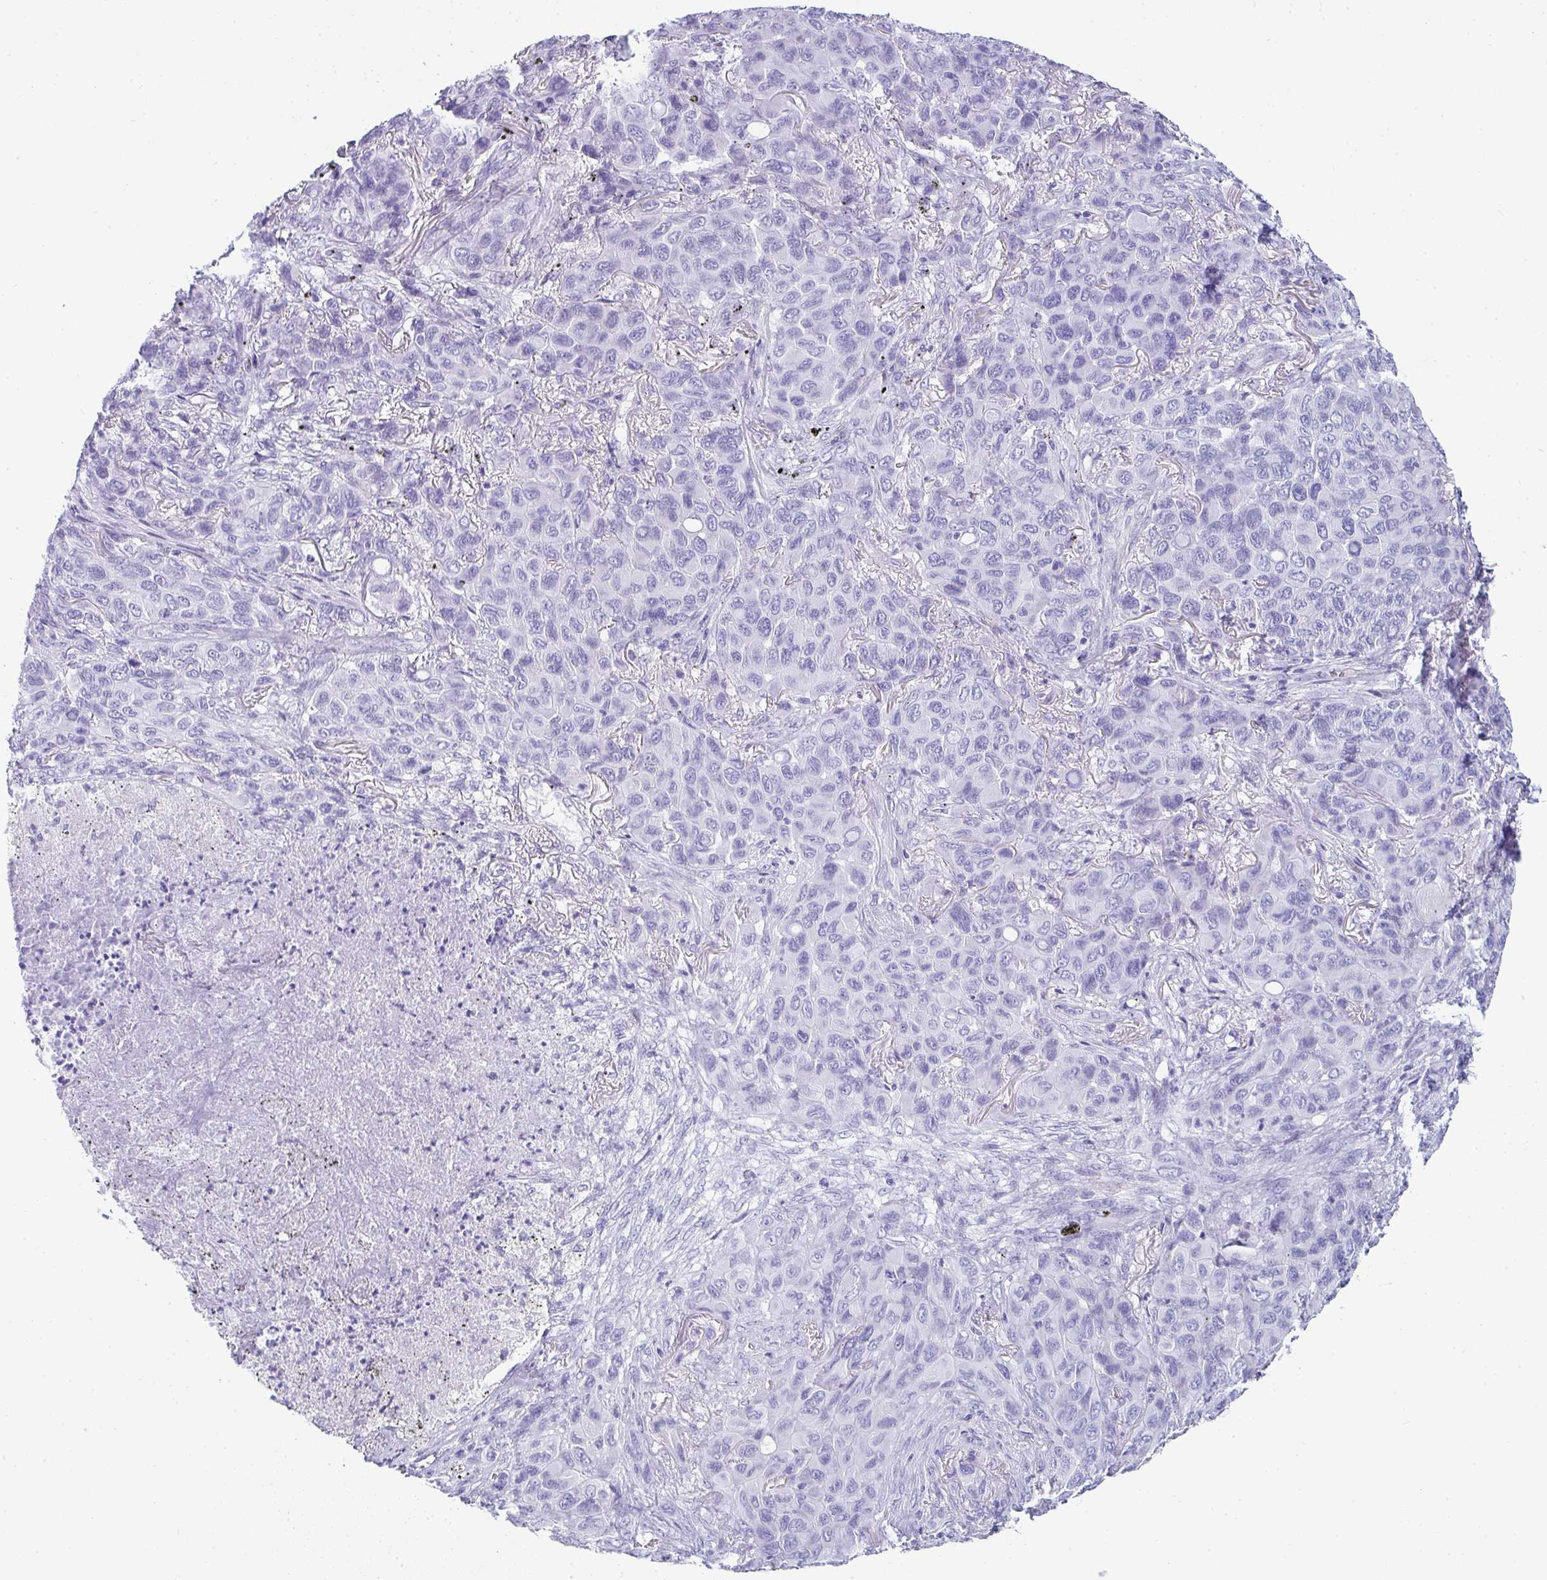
{"staining": {"intensity": "negative", "quantity": "none", "location": "none"}, "tissue": "melanoma", "cell_type": "Tumor cells", "image_type": "cancer", "snomed": [{"axis": "morphology", "description": "Malignant melanoma, Metastatic site"}, {"axis": "topography", "description": "Lung"}], "caption": "A histopathology image of malignant melanoma (metastatic site) stained for a protein shows no brown staining in tumor cells.", "gene": "PRND", "patient": {"sex": "male", "age": 48}}